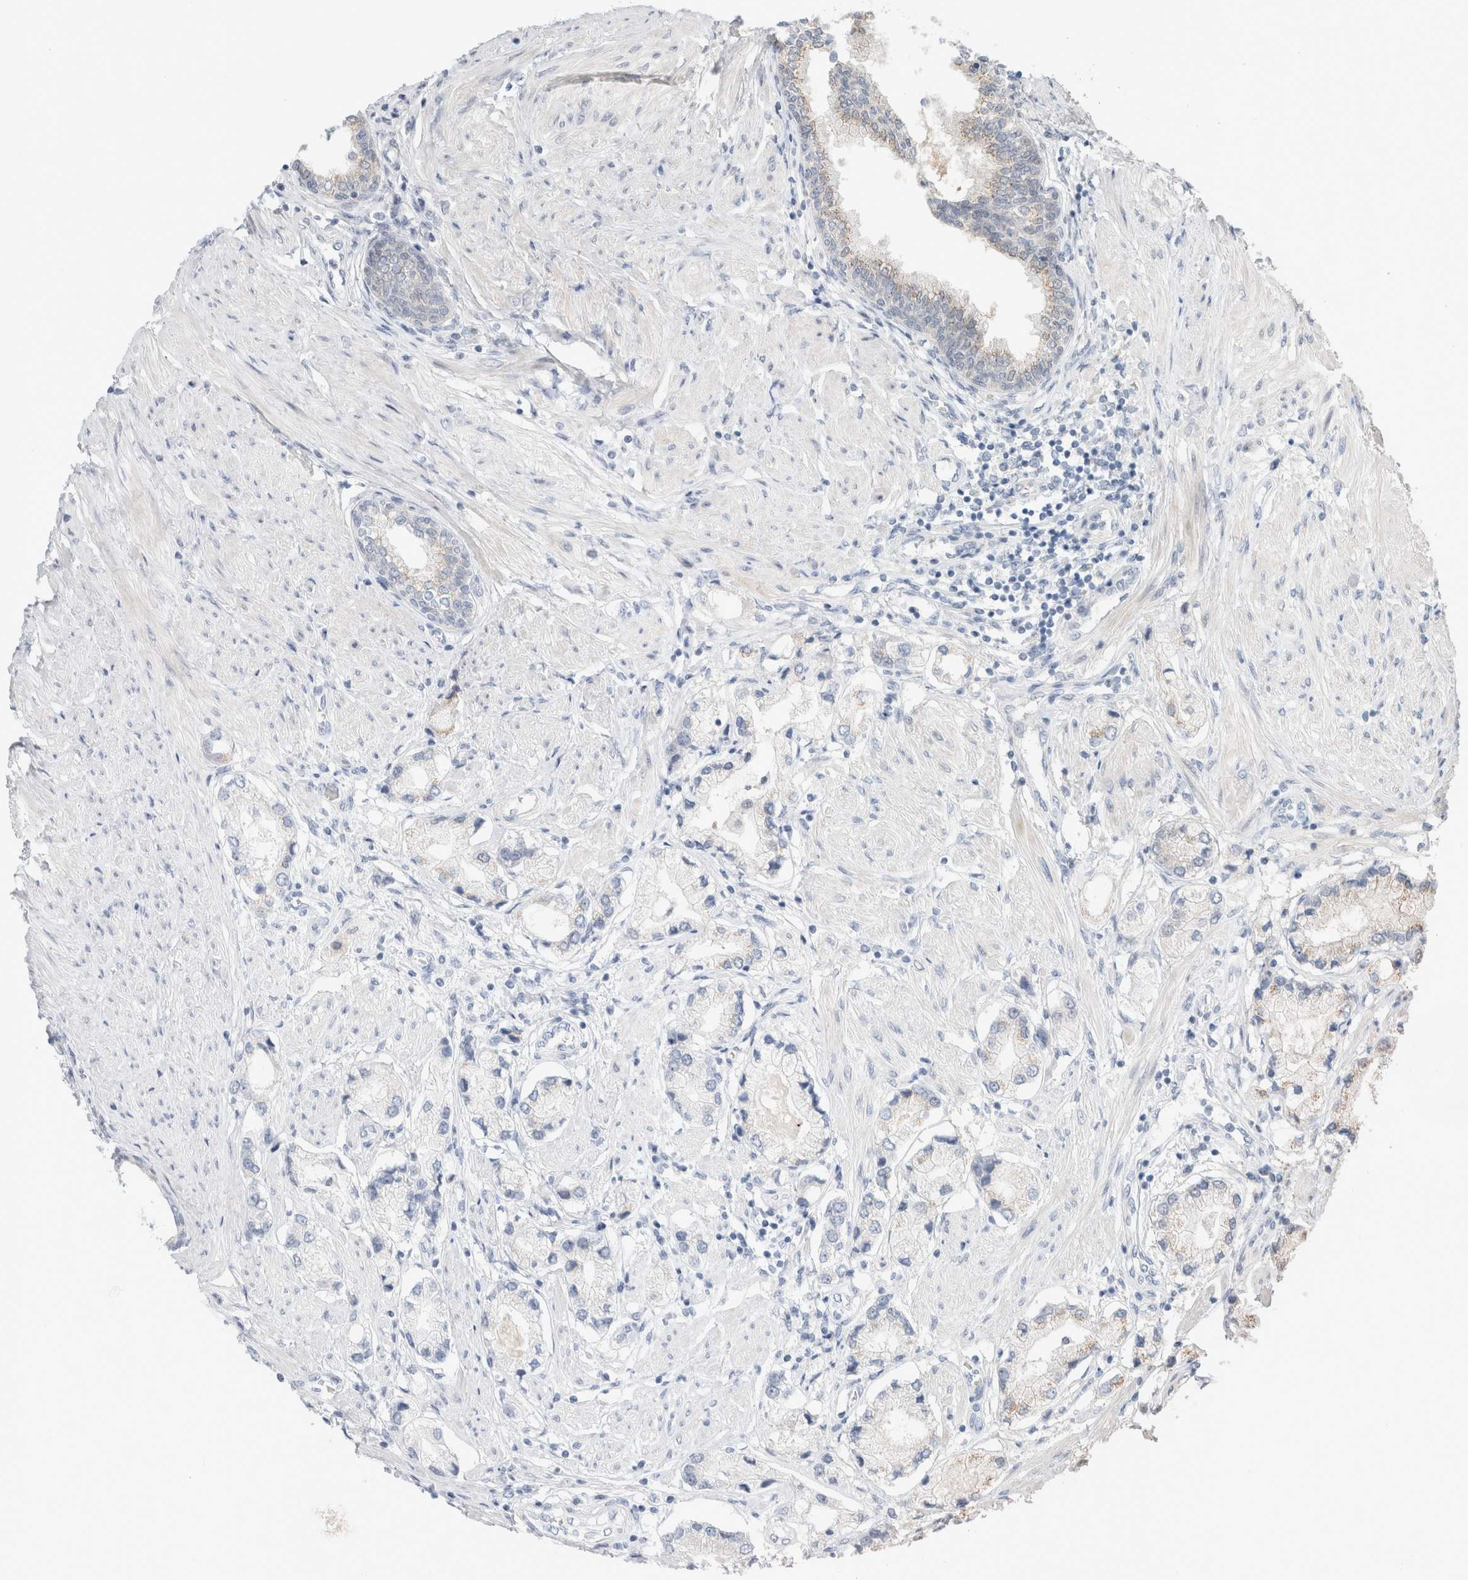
{"staining": {"intensity": "weak", "quantity": "25%-75%", "location": "cytoplasmic/membranous"}, "tissue": "prostate cancer", "cell_type": "Tumor cells", "image_type": "cancer", "snomed": [{"axis": "morphology", "description": "Adenocarcinoma, Low grade"}, {"axis": "topography", "description": "Prostate"}], "caption": "A photomicrograph showing weak cytoplasmic/membranous expression in about 25%-75% of tumor cells in prostate adenocarcinoma (low-grade), as visualized by brown immunohistochemical staining.", "gene": "CRAT", "patient": {"sex": "male", "age": 71}}